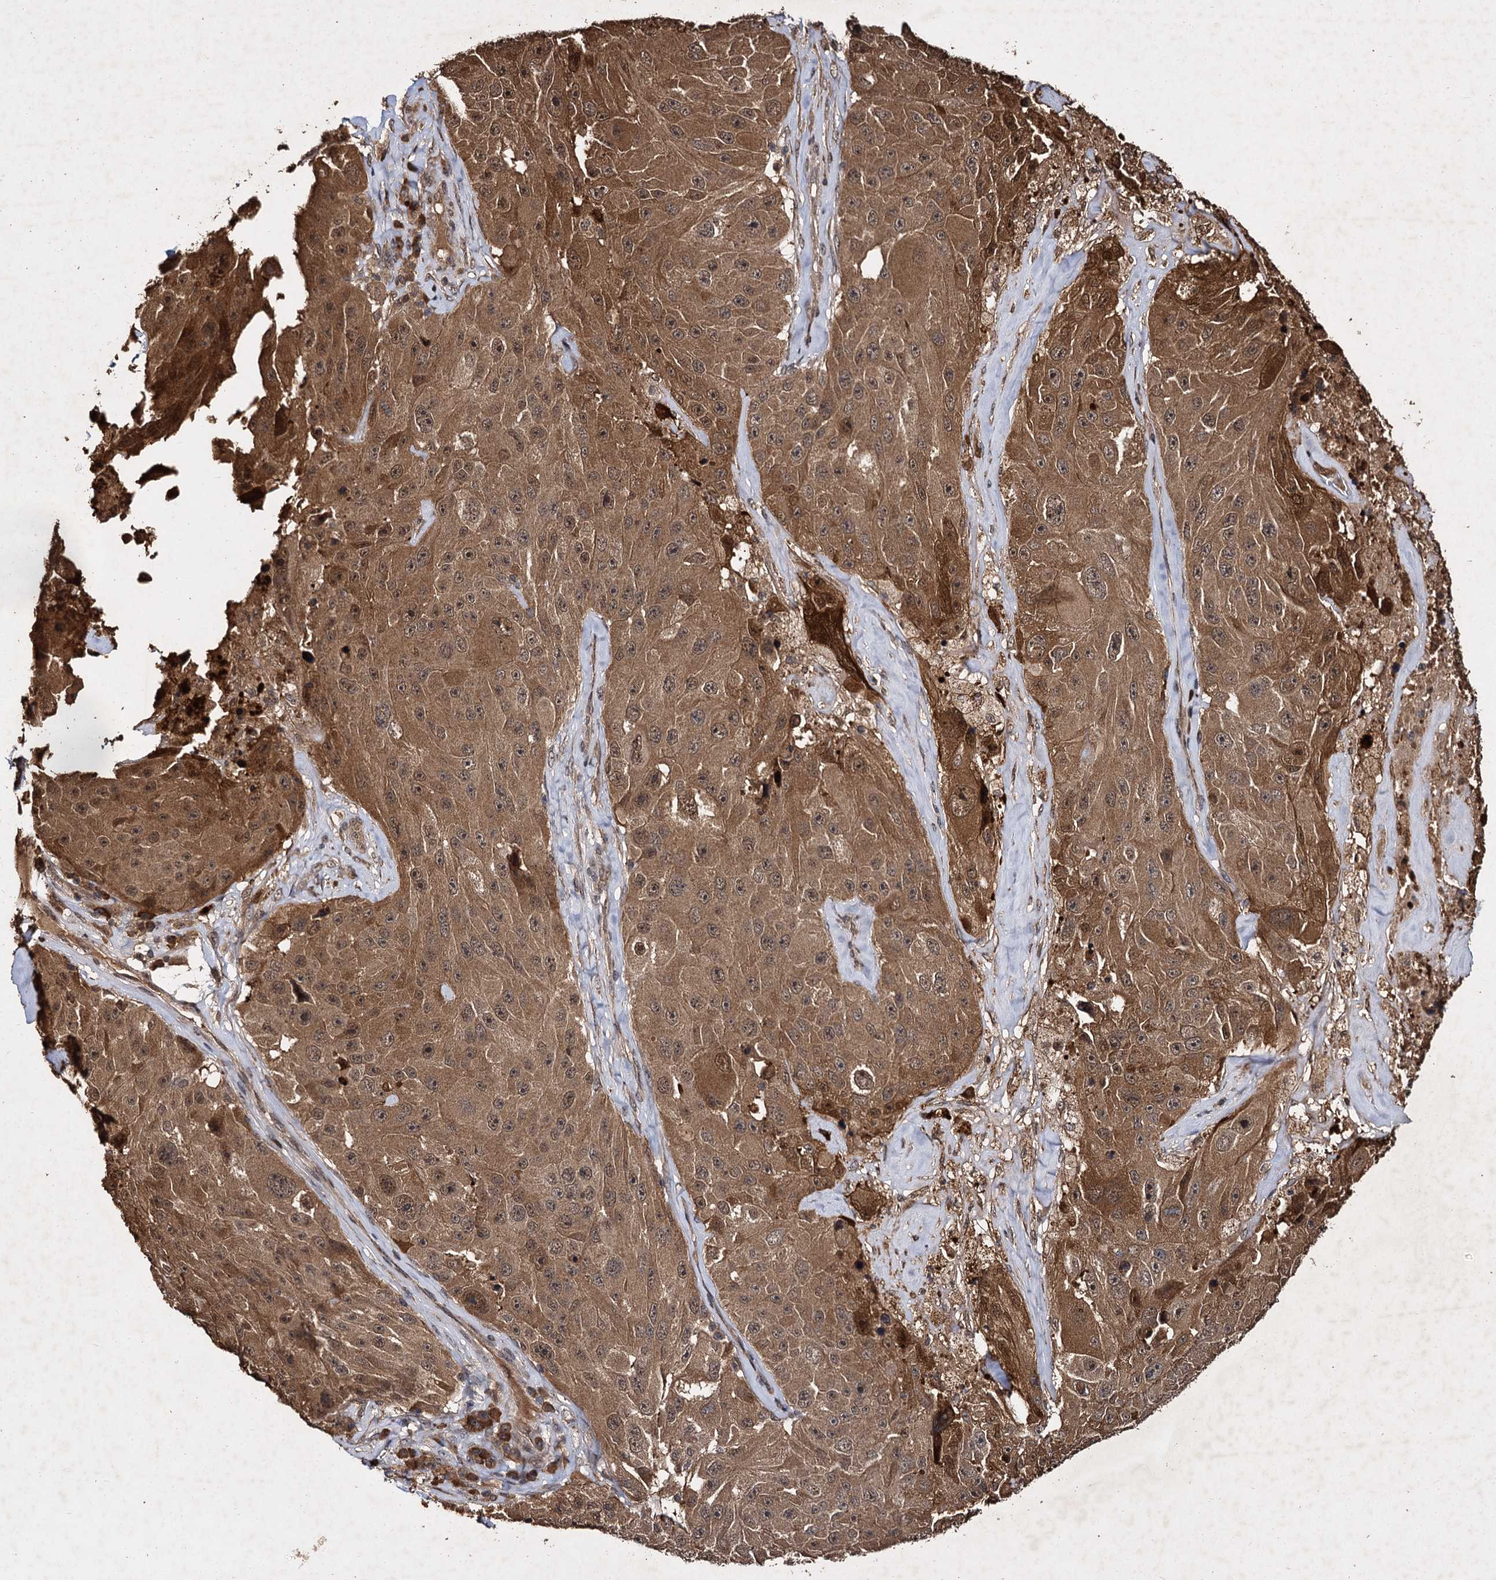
{"staining": {"intensity": "moderate", "quantity": ">75%", "location": "cytoplasmic/membranous,nuclear"}, "tissue": "melanoma", "cell_type": "Tumor cells", "image_type": "cancer", "snomed": [{"axis": "morphology", "description": "Malignant melanoma, Metastatic site"}, {"axis": "topography", "description": "Lymph node"}], "caption": "Immunohistochemical staining of human malignant melanoma (metastatic site) exhibits medium levels of moderate cytoplasmic/membranous and nuclear positivity in approximately >75% of tumor cells. Using DAB (3,3'-diaminobenzidine) (brown) and hematoxylin (blue) stains, captured at high magnification using brightfield microscopy.", "gene": "SLC46A3", "patient": {"sex": "male", "age": 62}}